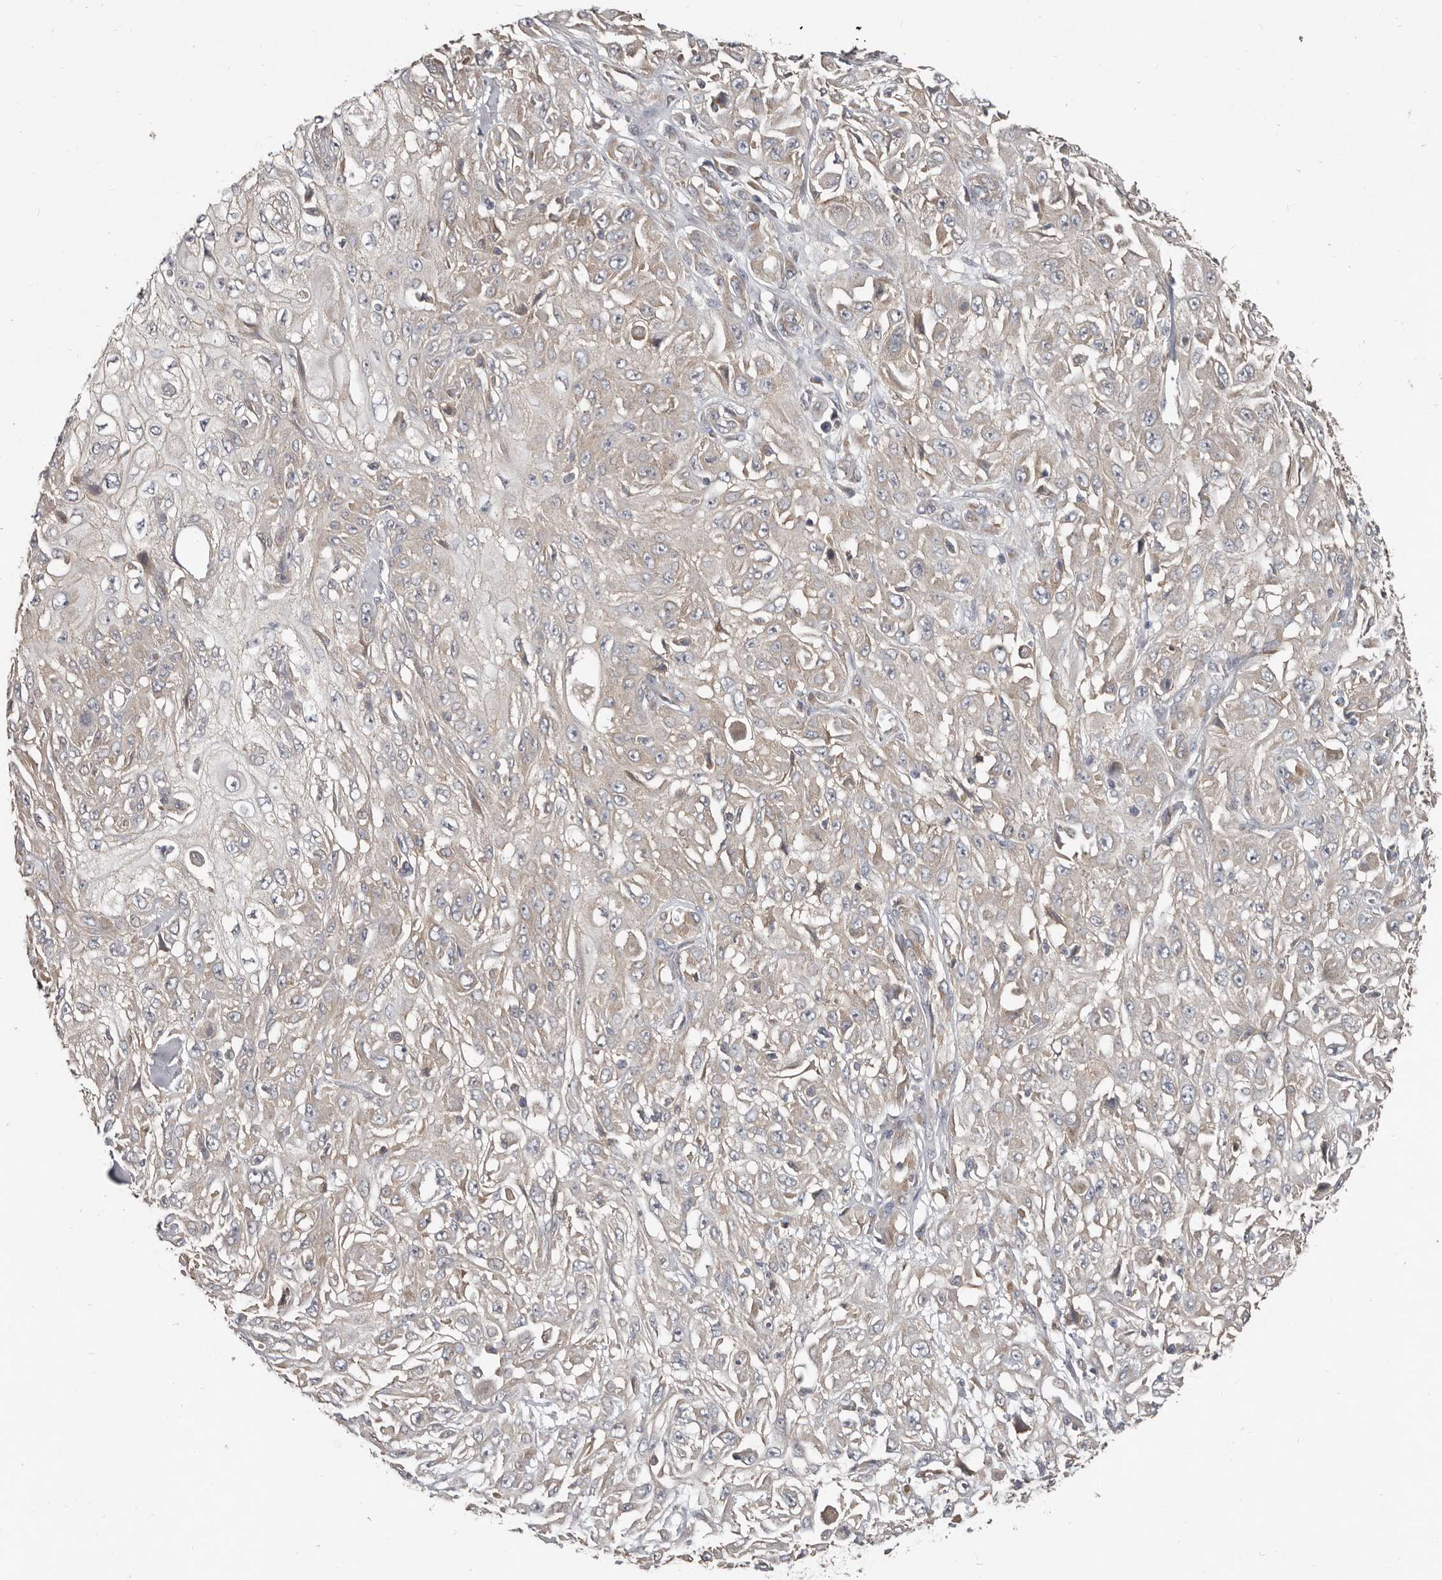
{"staining": {"intensity": "negative", "quantity": "none", "location": "none"}, "tissue": "skin cancer", "cell_type": "Tumor cells", "image_type": "cancer", "snomed": [{"axis": "morphology", "description": "Squamous cell carcinoma, NOS"}, {"axis": "morphology", "description": "Squamous cell carcinoma, metastatic, NOS"}, {"axis": "topography", "description": "Skin"}, {"axis": "topography", "description": "Lymph node"}], "caption": "The histopathology image exhibits no staining of tumor cells in skin cancer.", "gene": "AKNAD1", "patient": {"sex": "male", "age": 75}}